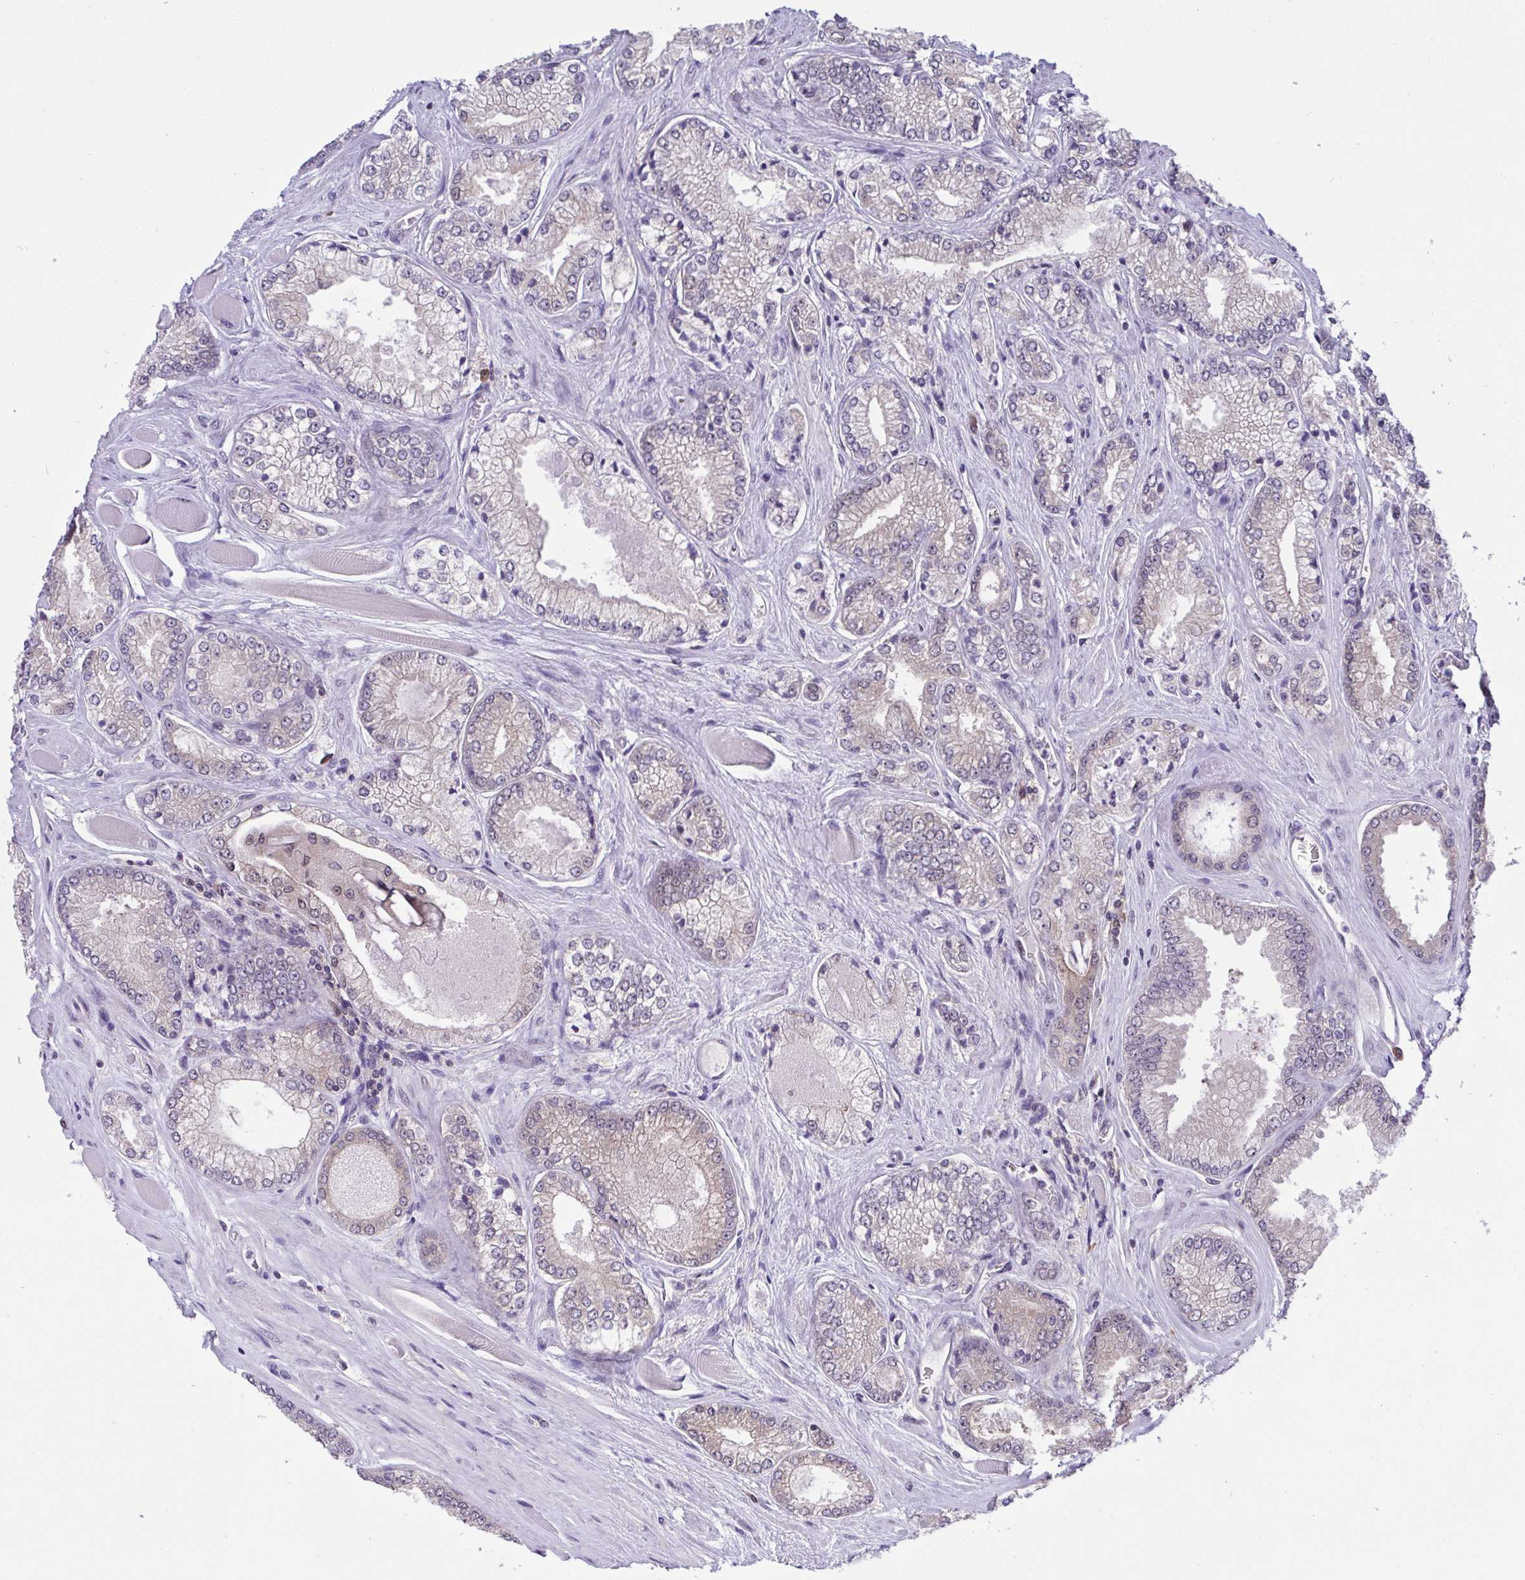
{"staining": {"intensity": "negative", "quantity": "none", "location": "none"}, "tissue": "prostate cancer", "cell_type": "Tumor cells", "image_type": "cancer", "snomed": [{"axis": "morphology", "description": "Adenocarcinoma, Low grade"}, {"axis": "topography", "description": "Prostate"}], "caption": "IHC histopathology image of neoplastic tissue: human adenocarcinoma (low-grade) (prostate) stained with DAB reveals no significant protein positivity in tumor cells.", "gene": "ZNF444", "patient": {"sex": "male", "age": 67}}